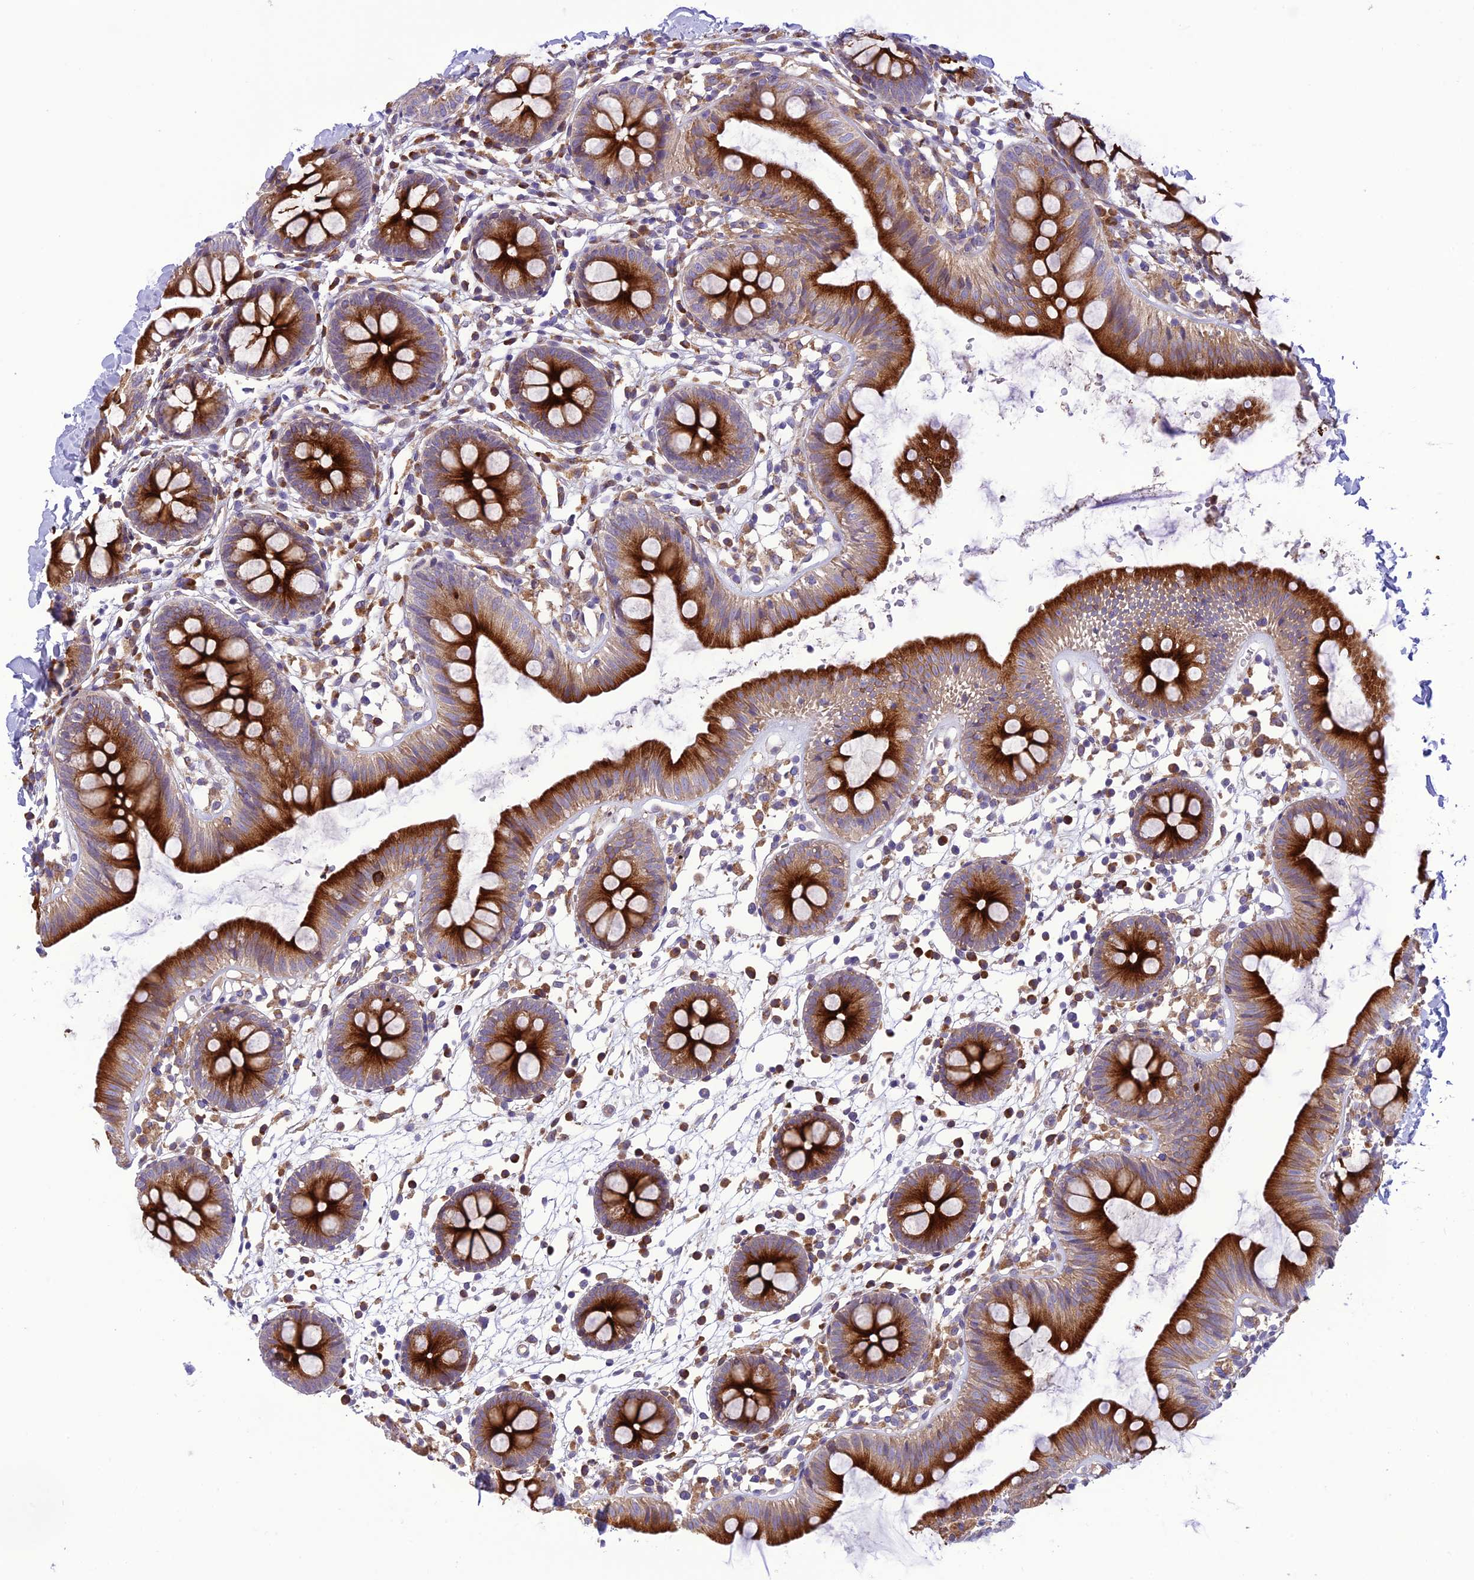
{"staining": {"intensity": "strong", "quantity": ">75%", "location": "cytoplasmic/membranous"}, "tissue": "colon", "cell_type": "Endothelial cells", "image_type": "normal", "snomed": [{"axis": "morphology", "description": "Normal tissue, NOS"}, {"axis": "topography", "description": "Colon"}], "caption": "DAB immunohistochemical staining of unremarkable colon exhibits strong cytoplasmic/membranous protein expression in about >75% of endothelial cells.", "gene": "JMY", "patient": {"sex": "male", "age": 56}}